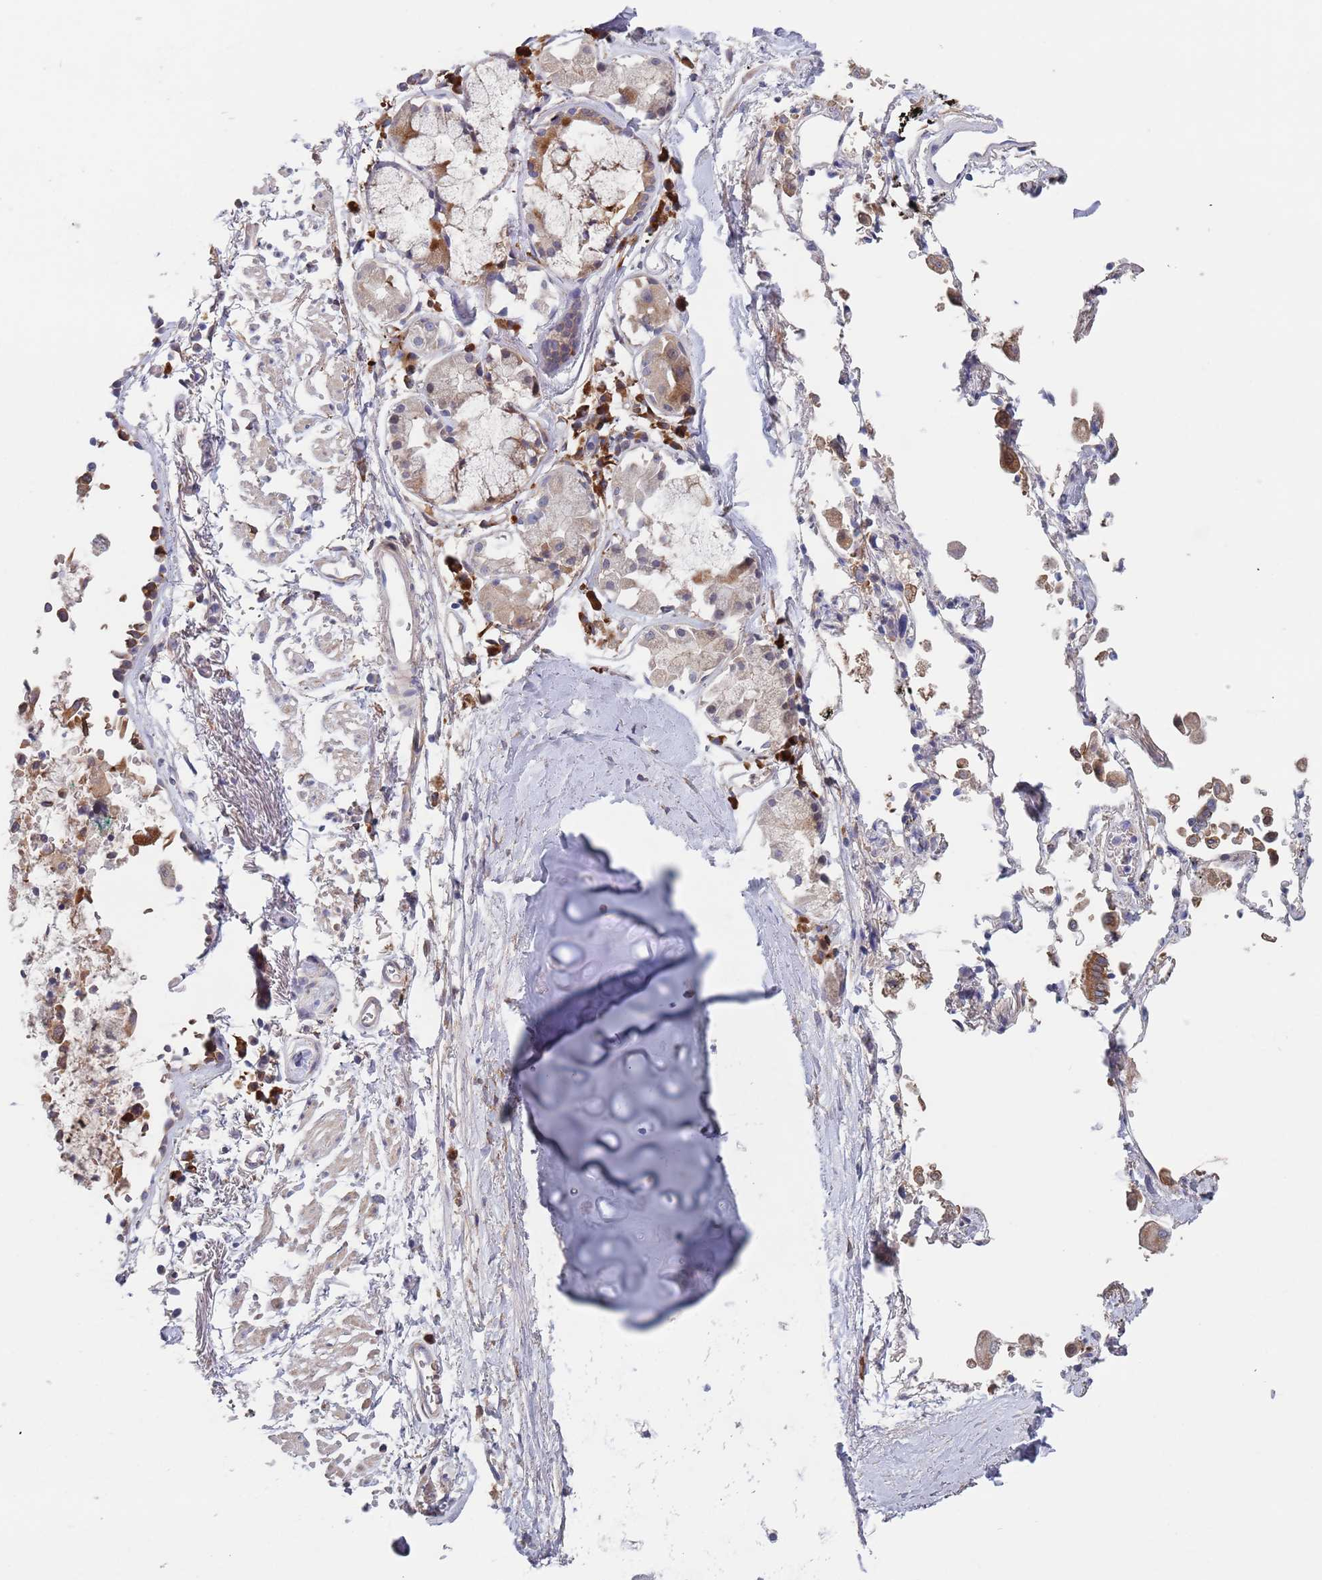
{"staining": {"intensity": "negative", "quantity": "none", "location": "none"}, "tissue": "soft tissue", "cell_type": "Fibroblasts", "image_type": "normal", "snomed": [{"axis": "morphology", "description": "Normal tissue, NOS"}, {"axis": "topography", "description": "Cartilage tissue"}], "caption": "Immunohistochemistry (IHC) histopathology image of benign soft tissue: human soft tissue stained with DAB reveals no significant protein positivity in fibroblasts.", "gene": "ZNF140", "patient": {"sex": "male", "age": 73}}